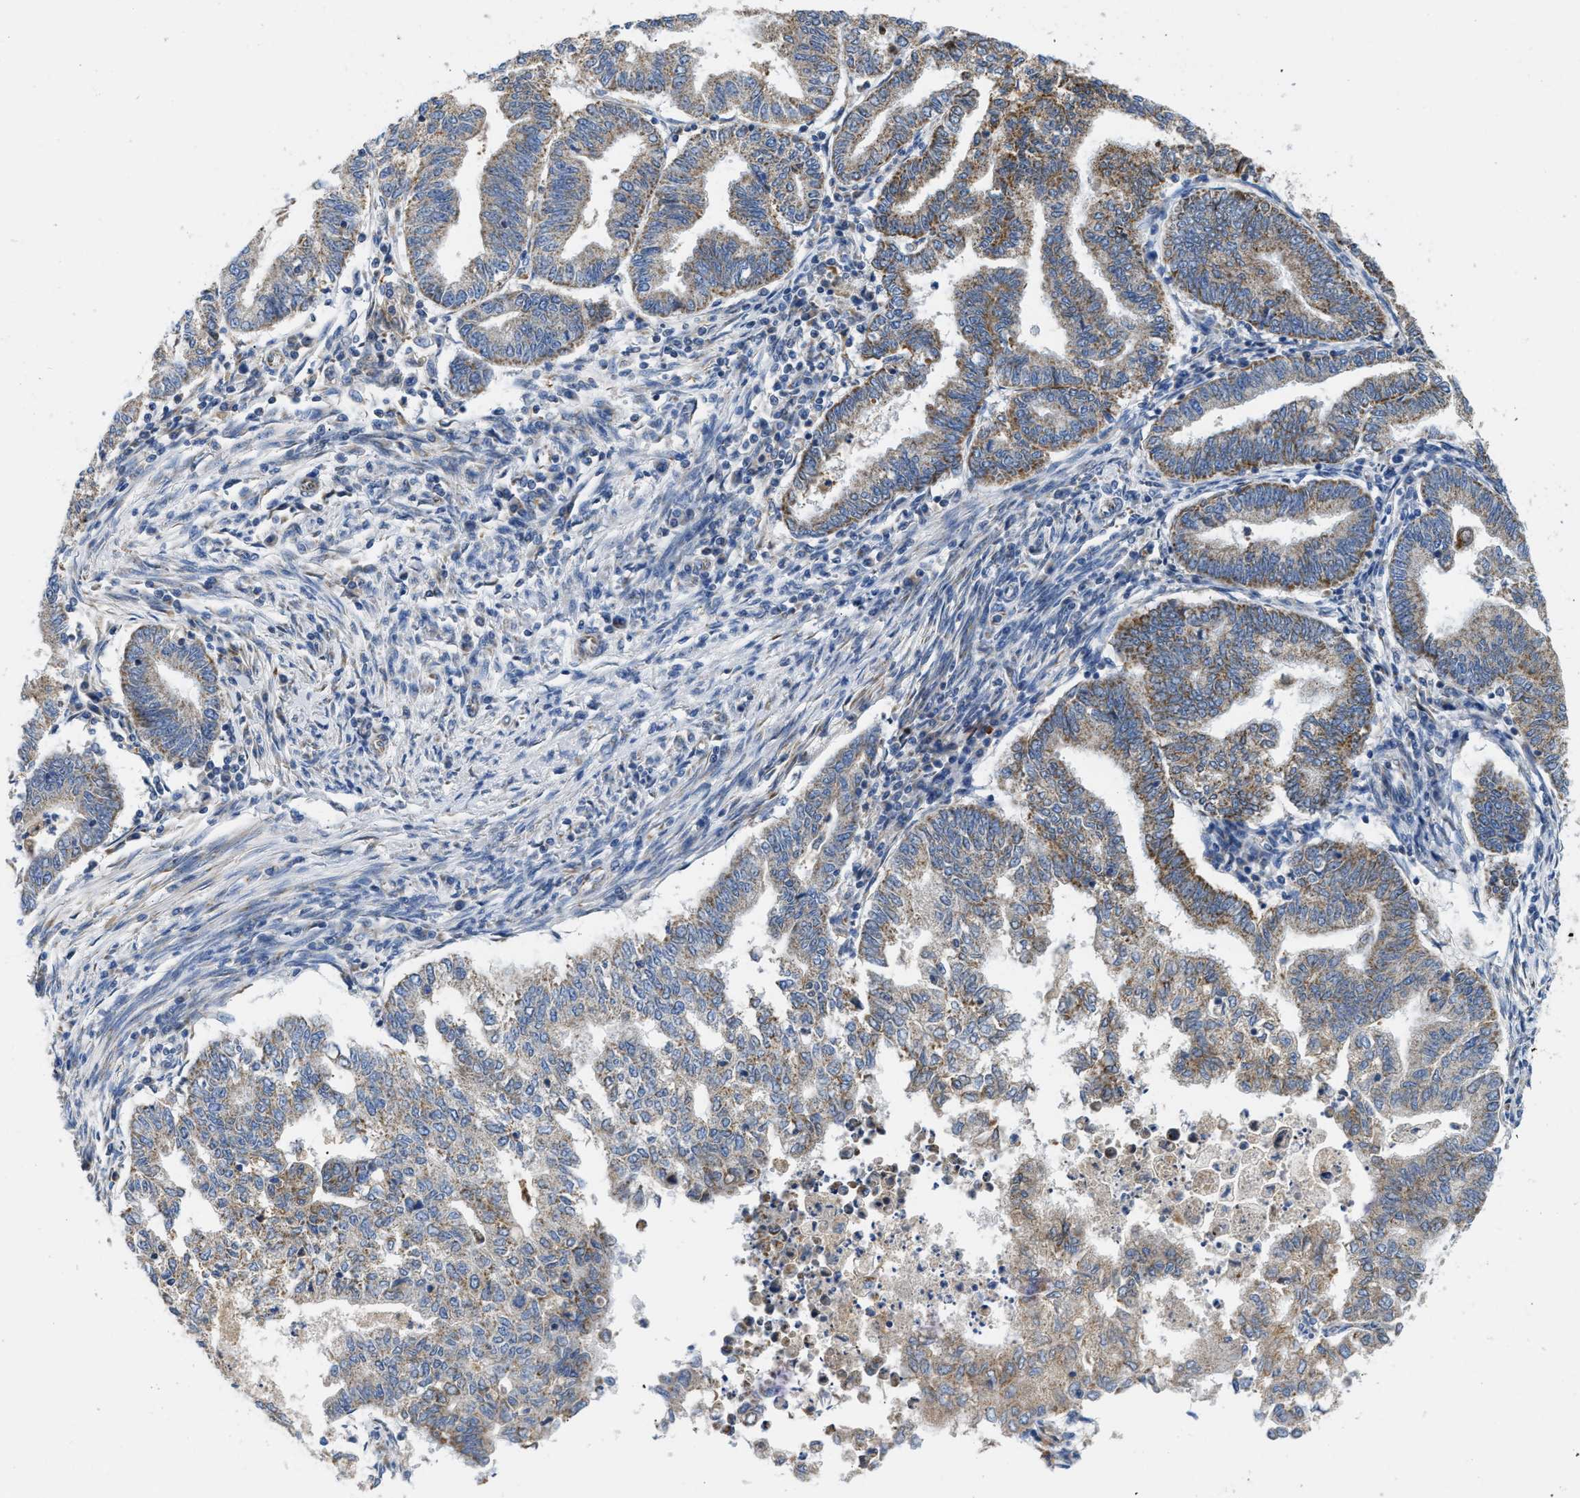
{"staining": {"intensity": "moderate", "quantity": ">75%", "location": "cytoplasmic/membranous"}, "tissue": "endometrial cancer", "cell_type": "Tumor cells", "image_type": "cancer", "snomed": [{"axis": "morphology", "description": "Polyp, NOS"}, {"axis": "morphology", "description": "Adenocarcinoma, NOS"}, {"axis": "morphology", "description": "Adenoma, NOS"}, {"axis": "topography", "description": "Endometrium"}], "caption": "Immunohistochemical staining of human adenocarcinoma (endometrial) shows medium levels of moderate cytoplasmic/membranous protein staining in about >75% of tumor cells.", "gene": "SLC25A13", "patient": {"sex": "female", "age": 79}}